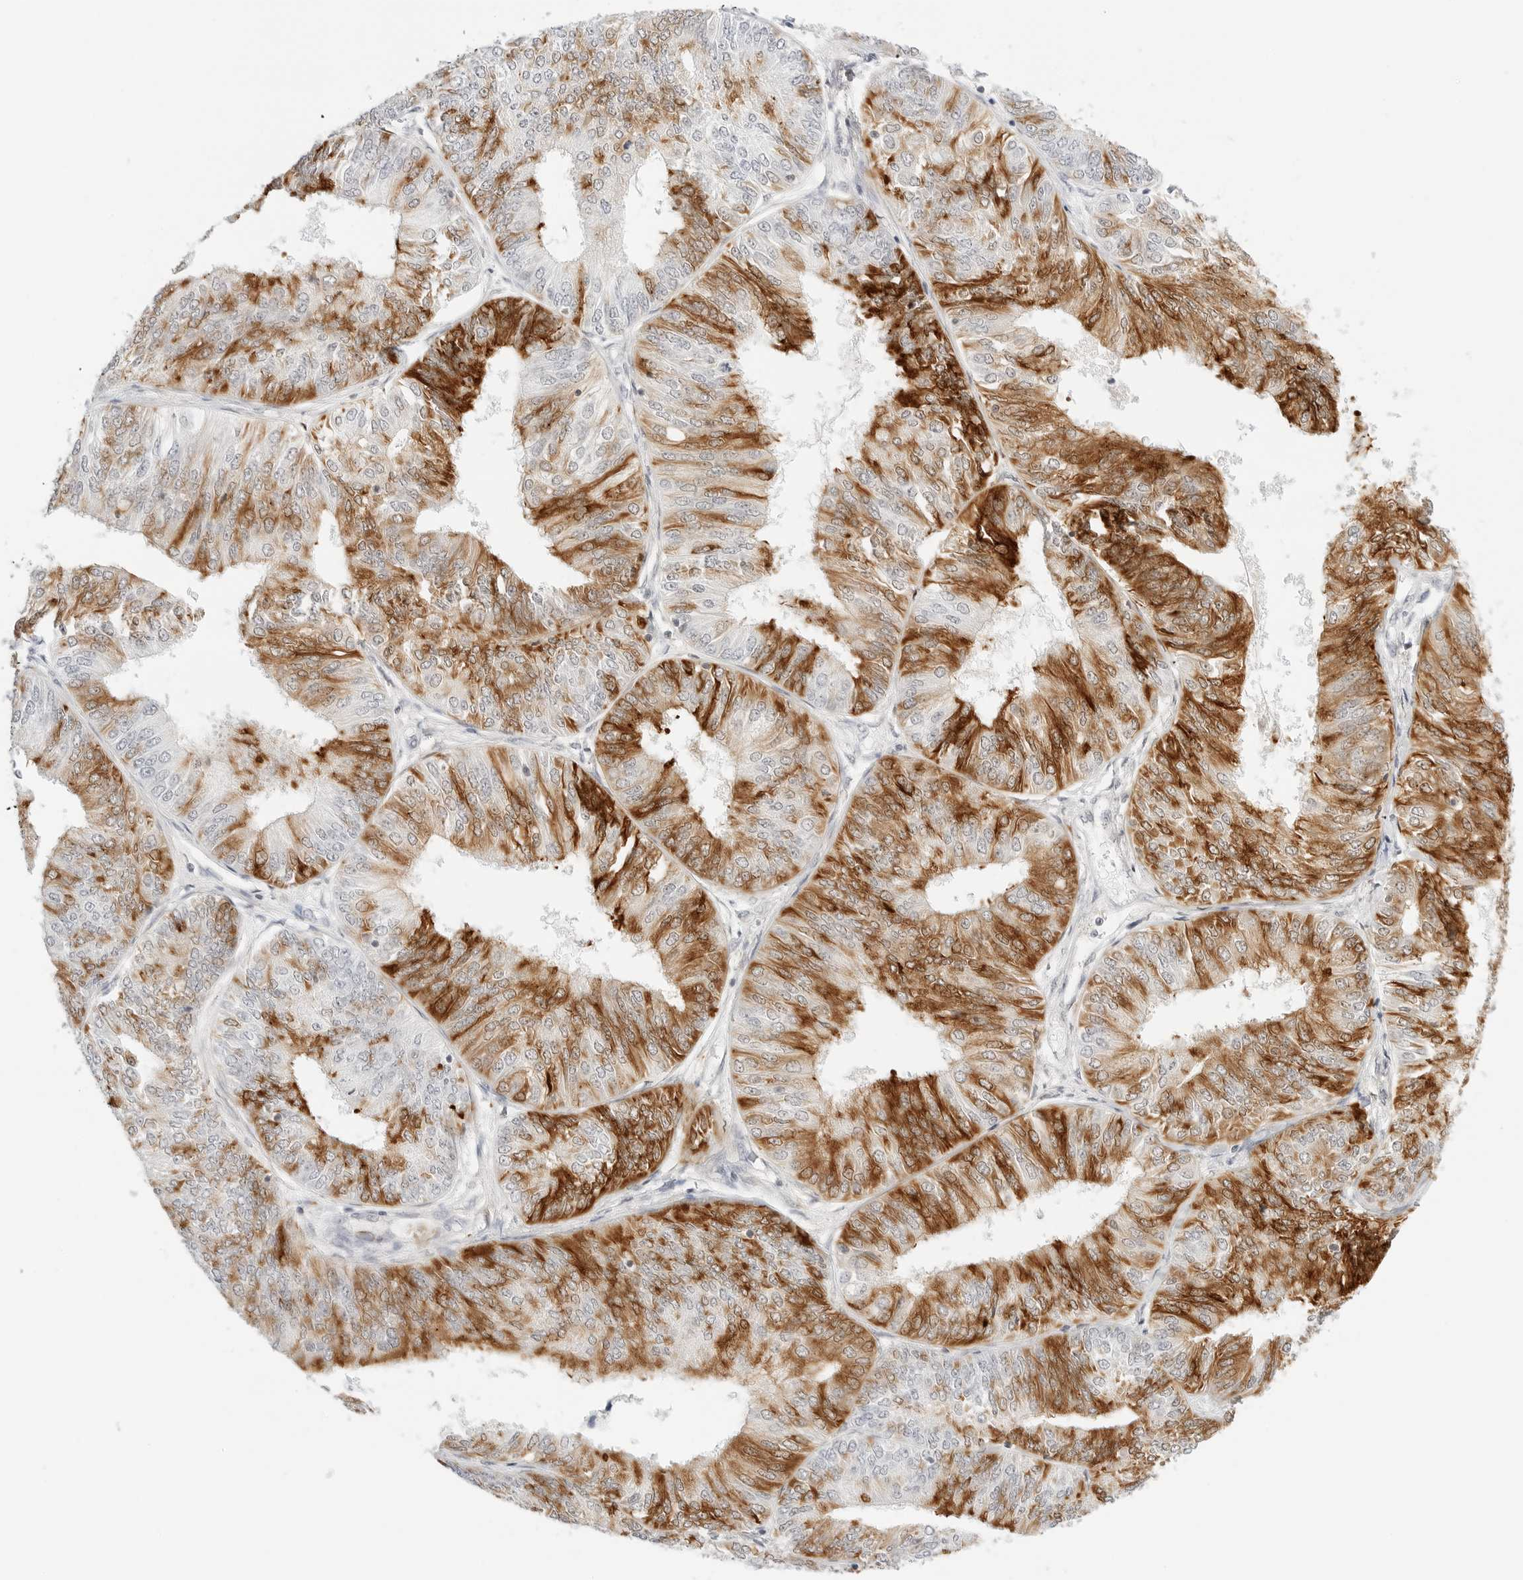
{"staining": {"intensity": "moderate", "quantity": ">75%", "location": "cytoplasmic/membranous"}, "tissue": "endometrial cancer", "cell_type": "Tumor cells", "image_type": "cancer", "snomed": [{"axis": "morphology", "description": "Adenocarcinoma, NOS"}, {"axis": "topography", "description": "Endometrium"}], "caption": "Endometrial cancer stained with a brown dye exhibits moderate cytoplasmic/membranous positive positivity in about >75% of tumor cells.", "gene": "TEKT2", "patient": {"sex": "female", "age": 58}}